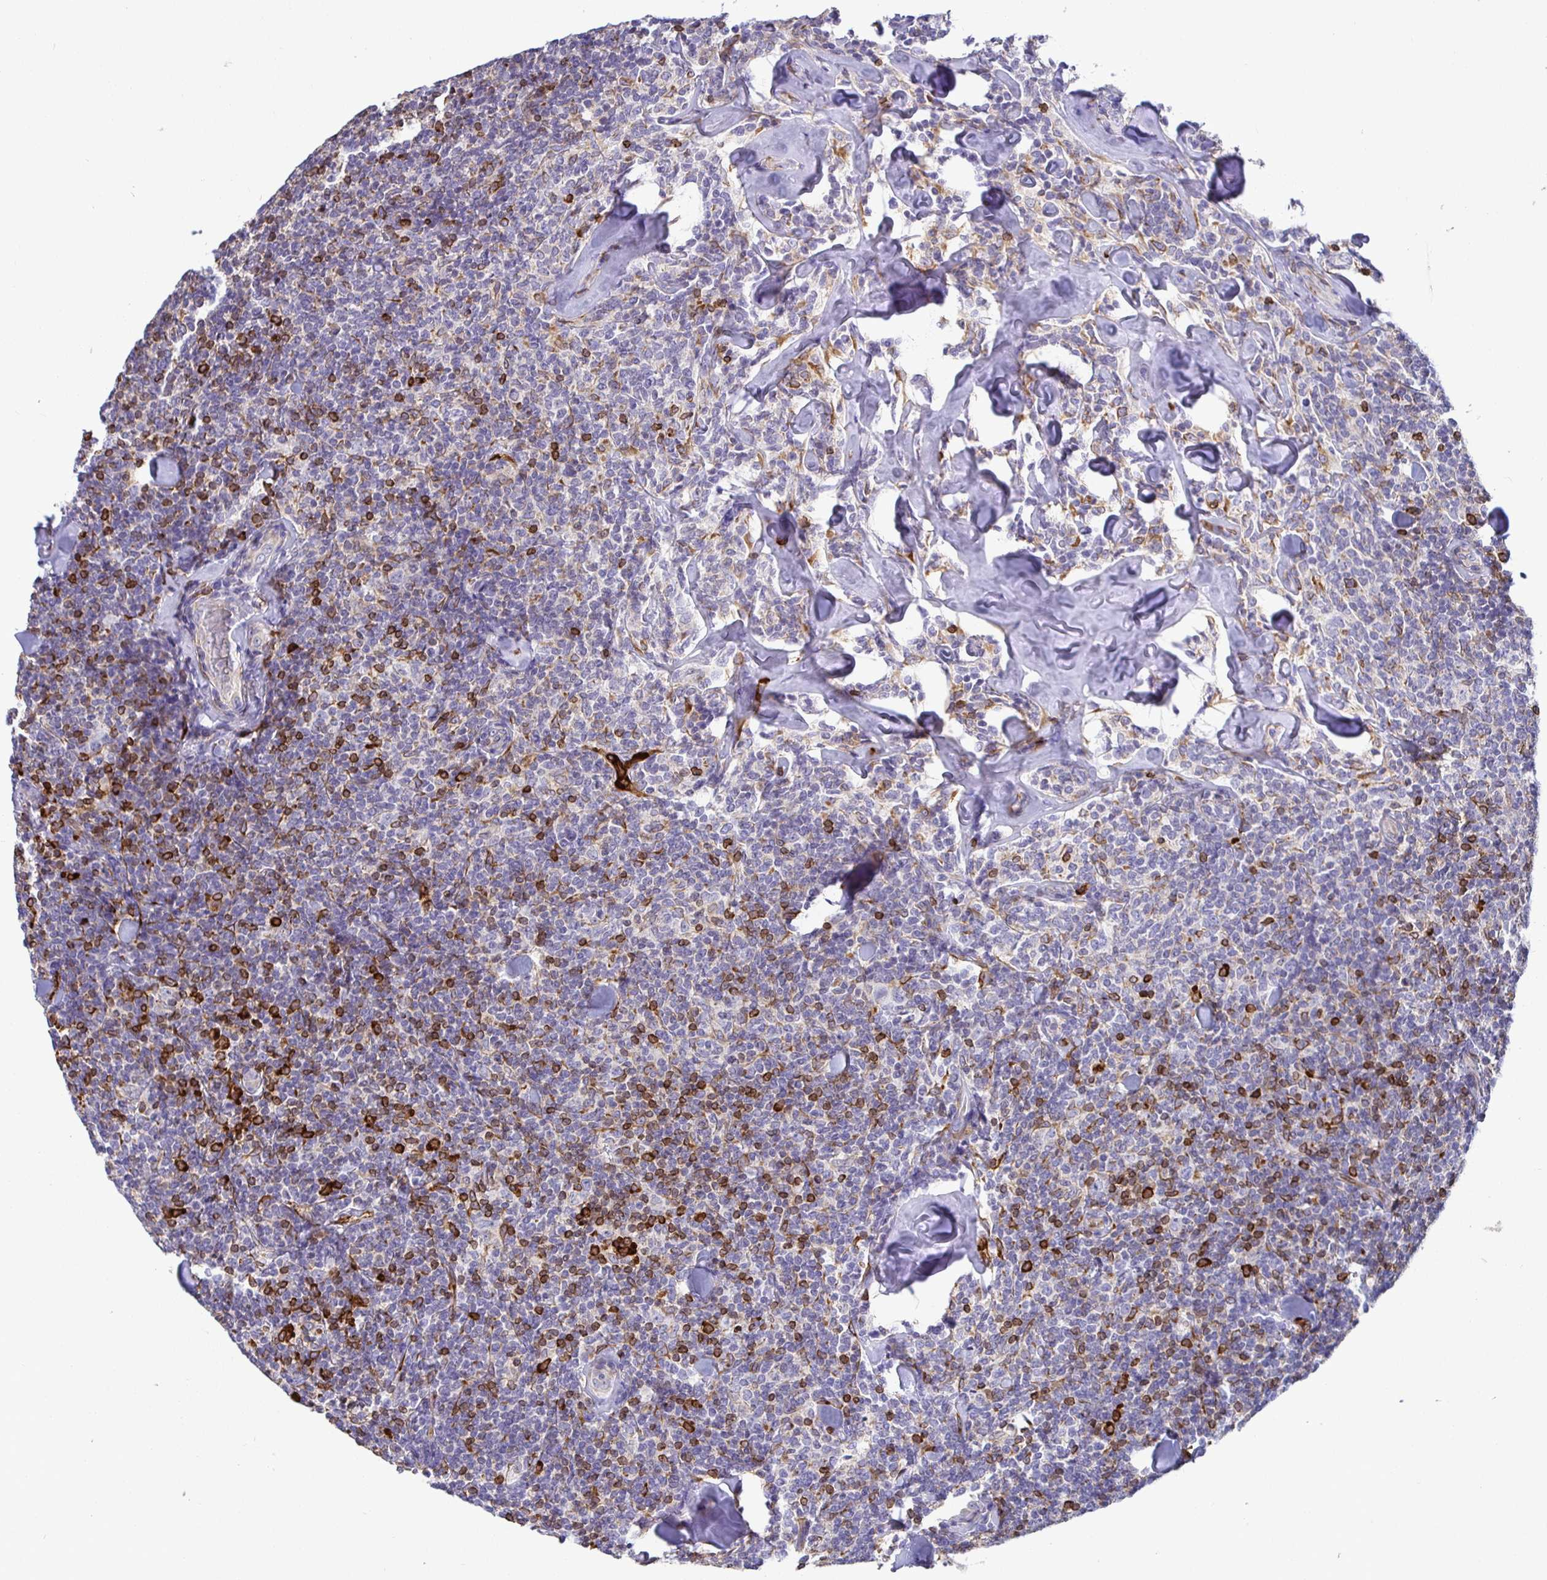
{"staining": {"intensity": "moderate", "quantity": "25%-75%", "location": "cytoplasmic/membranous"}, "tissue": "lymphoma", "cell_type": "Tumor cells", "image_type": "cancer", "snomed": [{"axis": "morphology", "description": "Malignant lymphoma, non-Hodgkin's type, Low grade"}, {"axis": "topography", "description": "Lymph node"}], "caption": "Immunohistochemistry histopathology image of neoplastic tissue: low-grade malignant lymphoma, non-Hodgkin's type stained using immunohistochemistry (IHC) exhibits medium levels of moderate protein expression localized specifically in the cytoplasmic/membranous of tumor cells, appearing as a cytoplasmic/membranous brown color.", "gene": "TP53I11", "patient": {"sex": "female", "age": 56}}